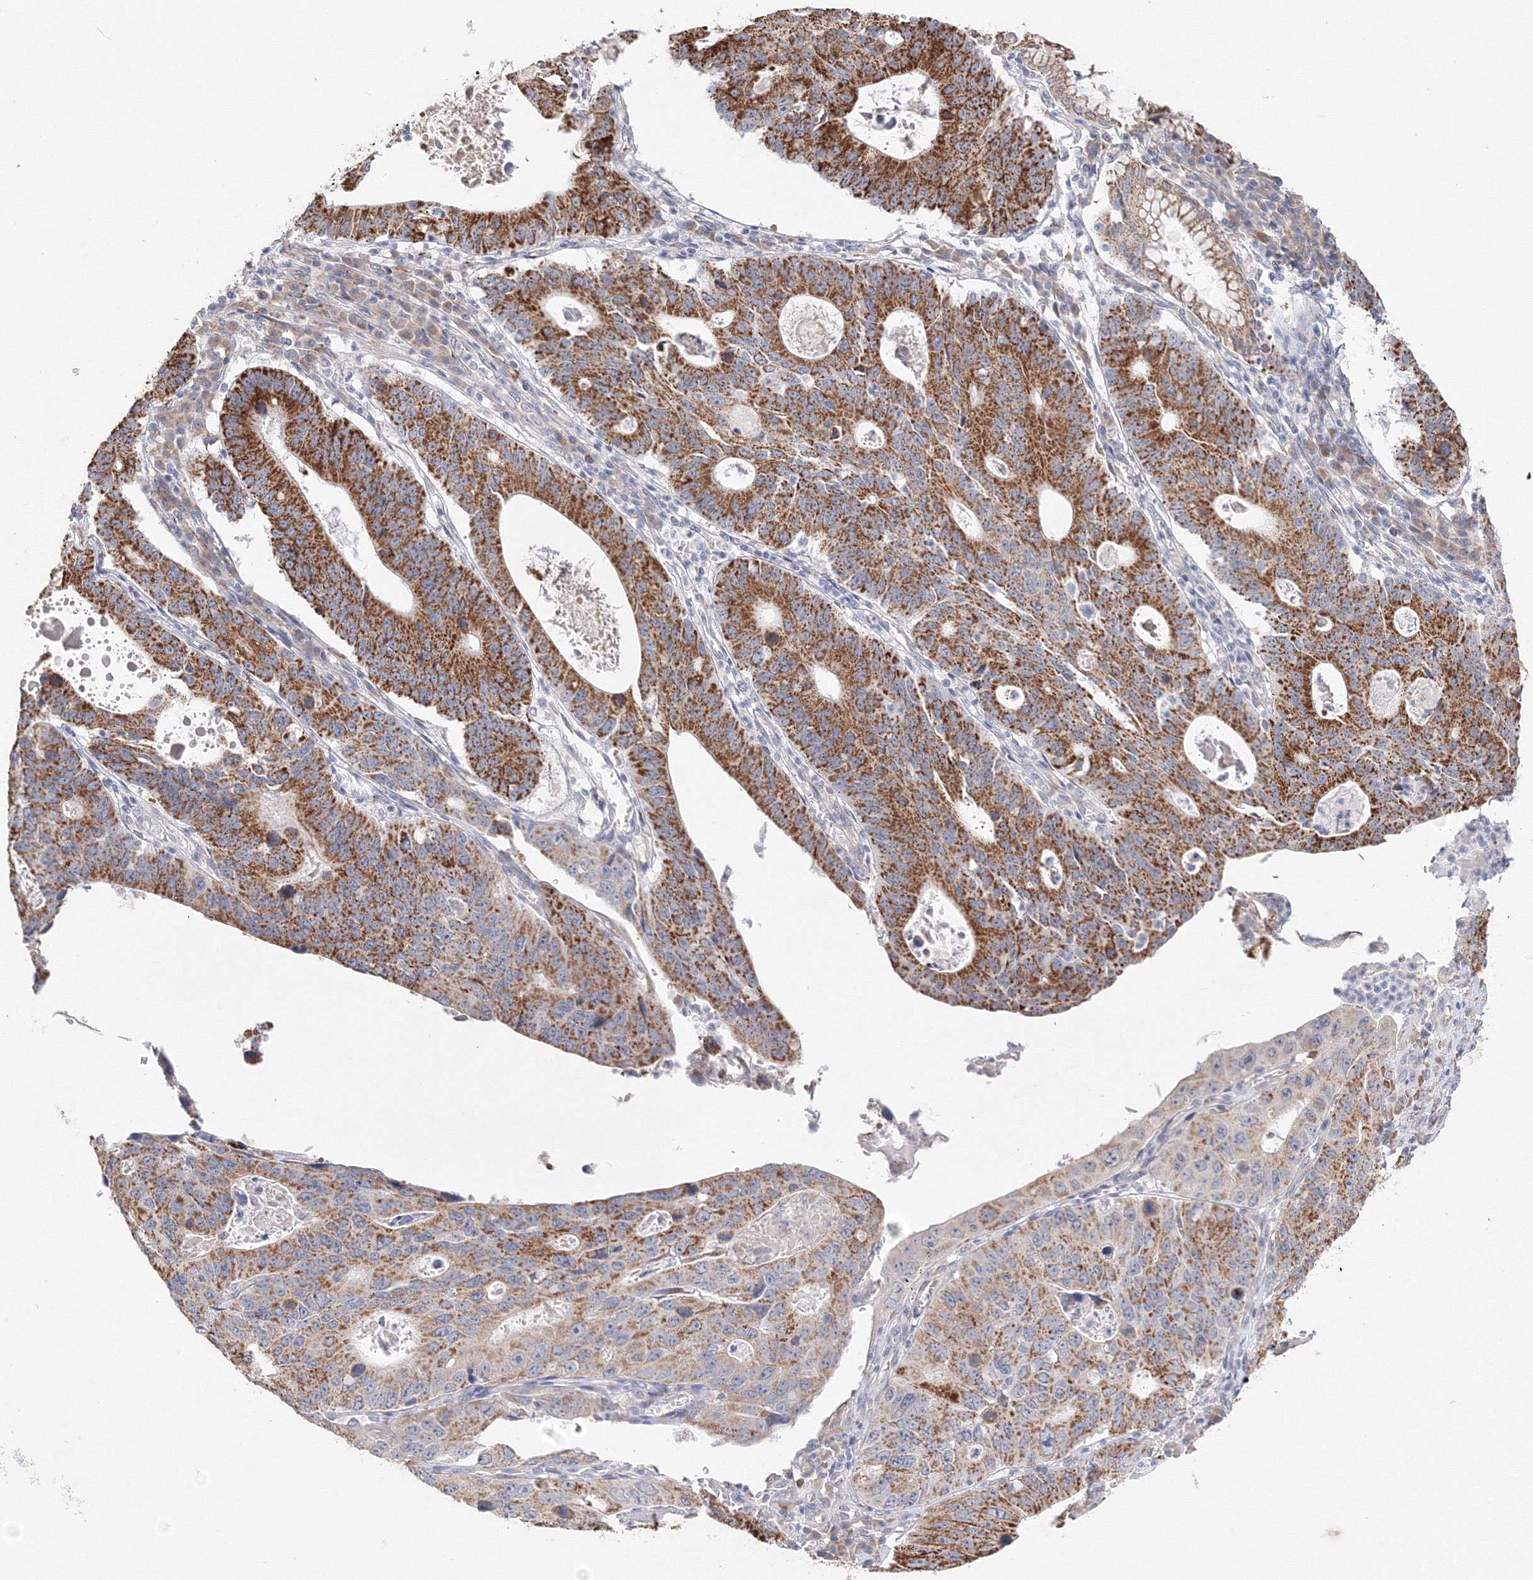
{"staining": {"intensity": "moderate", "quantity": ">75%", "location": "cytoplasmic/membranous"}, "tissue": "stomach cancer", "cell_type": "Tumor cells", "image_type": "cancer", "snomed": [{"axis": "morphology", "description": "Adenocarcinoma, NOS"}, {"axis": "topography", "description": "Stomach"}], "caption": "An image of human stomach cancer (adenocarcinoma) stained for a protein displays moderate cytoplasmic/membranous brown staining in tumor cells.", "gene": "DHRS12", "patient": {"sex": "male", "age": 59}}